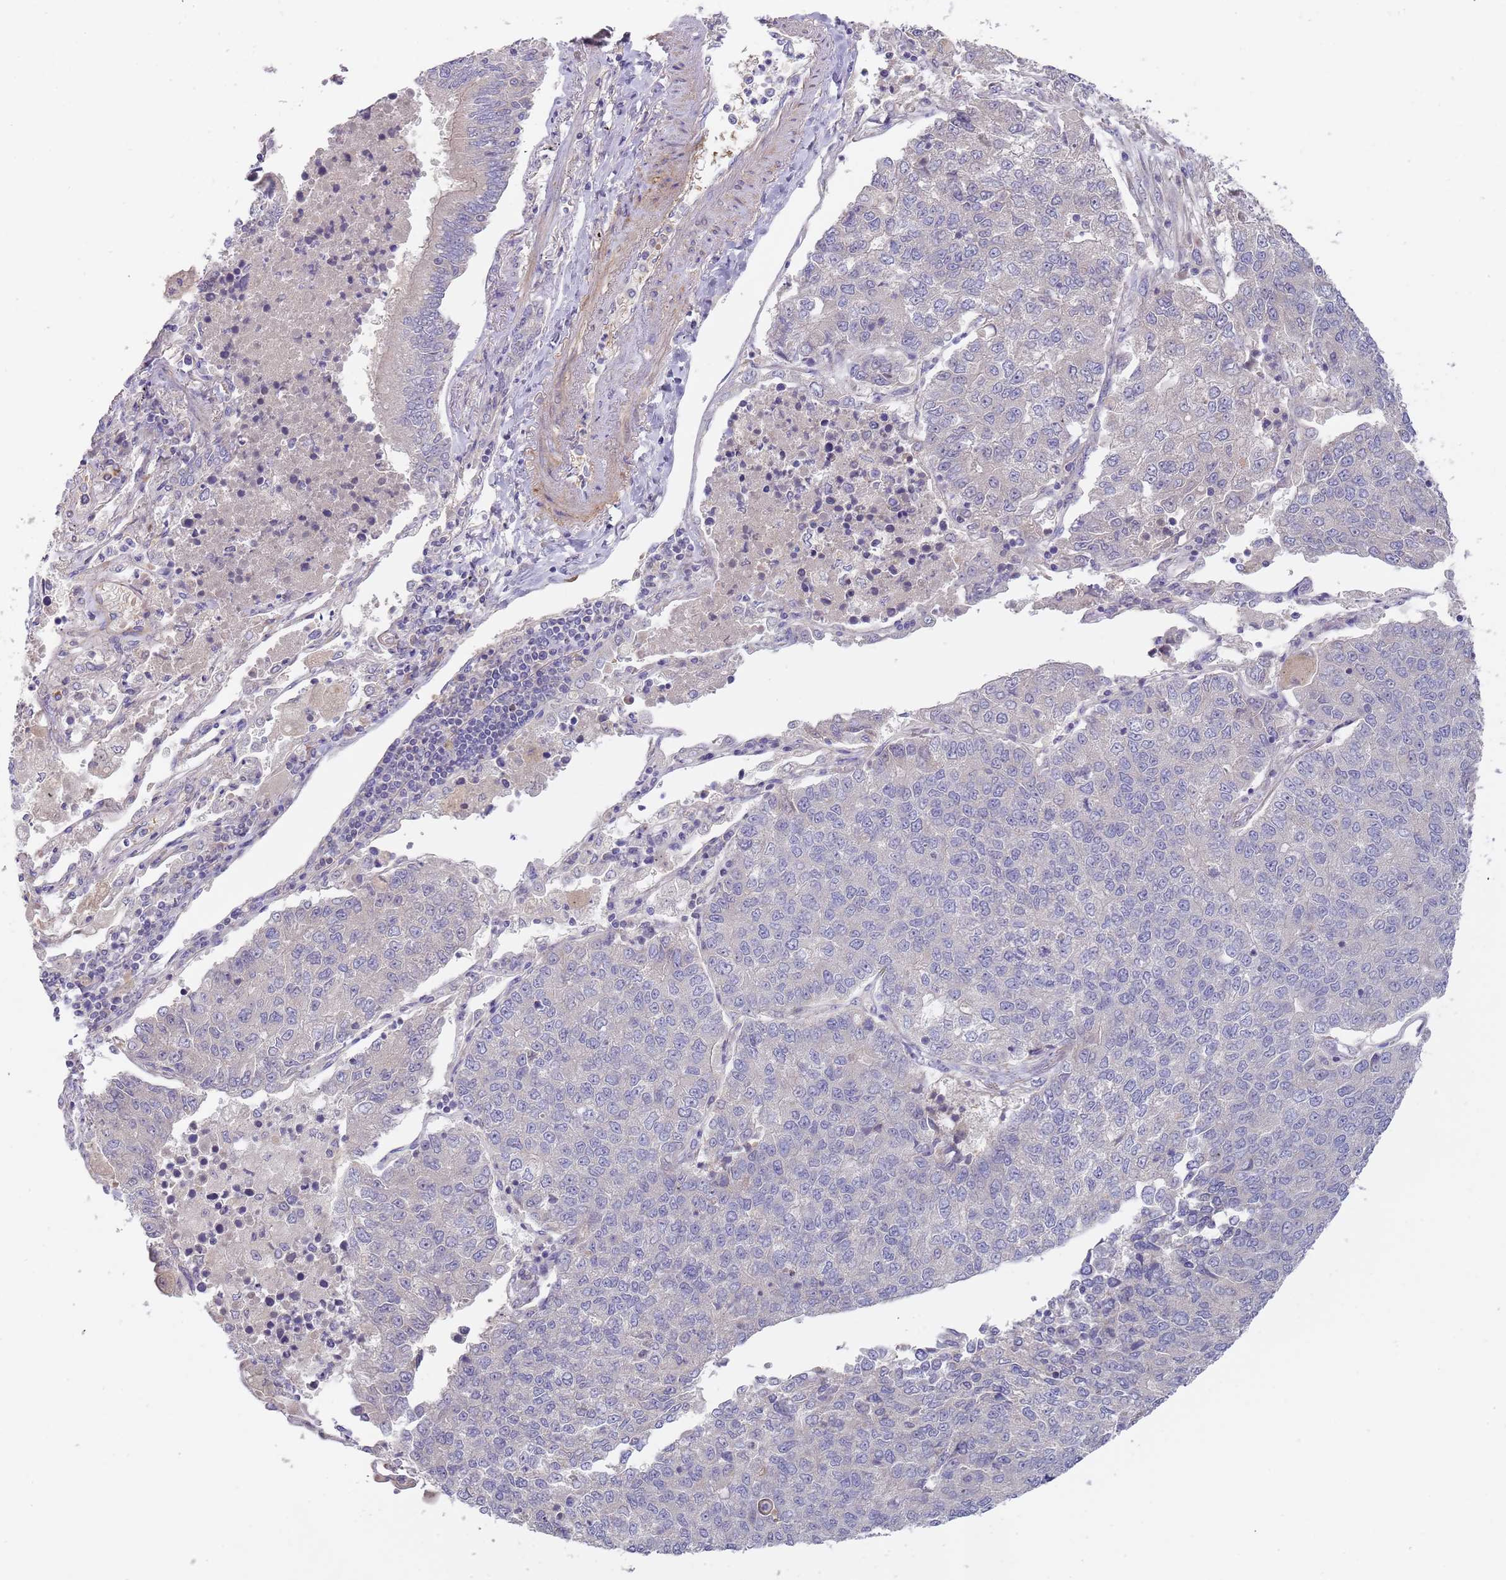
{"staining": {"intensity": "negative", "quantity": "none", "location": "none"}, "tissue": "lung cancer", "cell_type": "Tumor cells", "image_type": "cancer", "snomed": [{"axis": "morphology", "description": "Squamous cell carcinoma, NOS"}, {"axis": "topography", "description": "Lung"}], "caption": "Immunohistochemistry histopathology image of neoplastic tissue: human squamous cell carcinoma (lung) stained with DAB (3,3'-diaminobenzidine) shows no significant protein positivity in tumor cells. The staining was performed using DAB (3,3'-diaminobenzidine) to visualize the protein expression in brown, while the nuclei were stained in blue with hematoxylin (Magnification: 20x).", "gene": "PRAC1", "patient": {"sex": "female", "age": 70}}